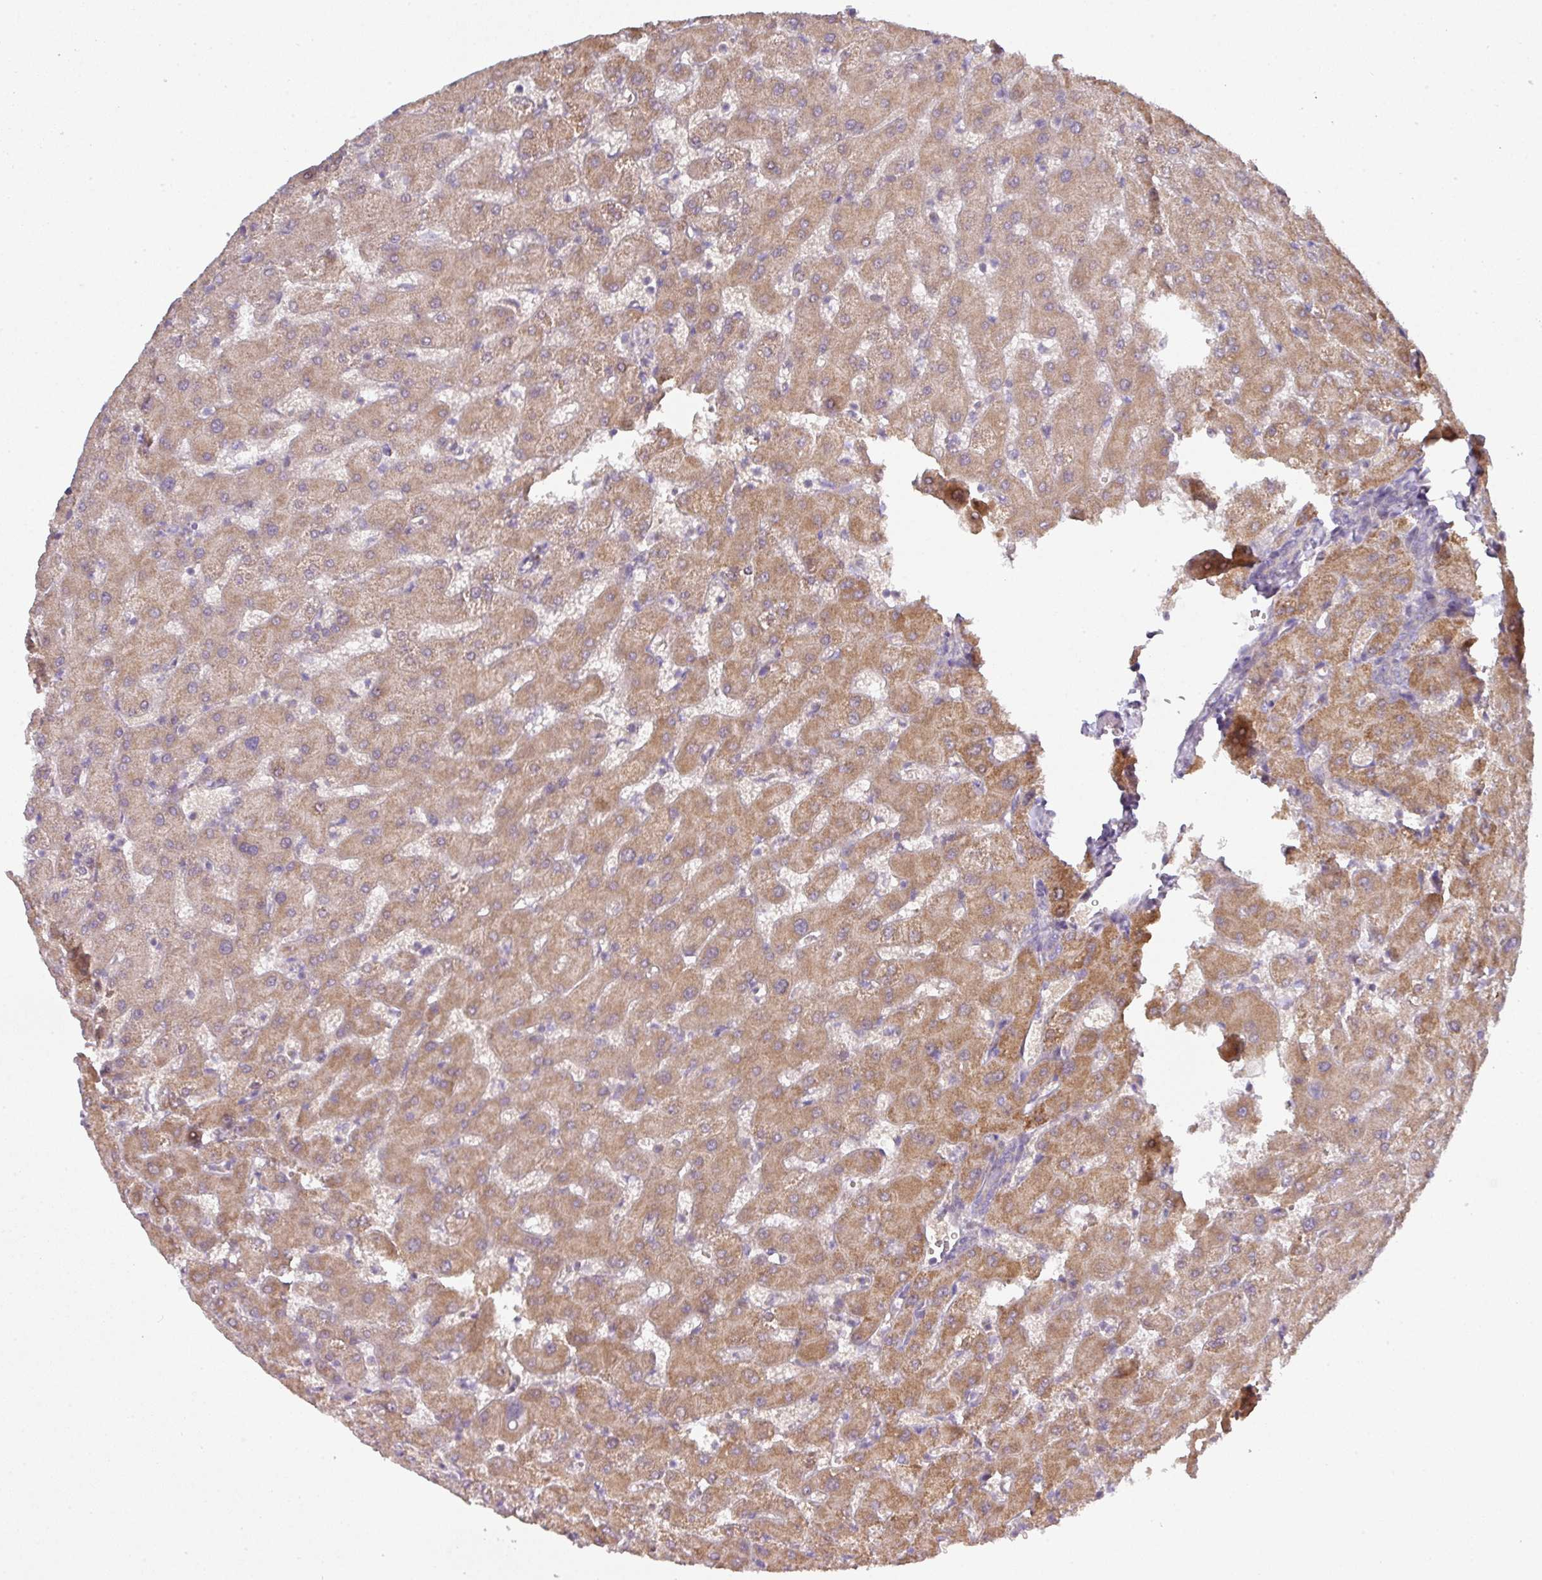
{"staining": {"intensity": "negative", "quantity": "none", "location": "none"}, "tissue": "liver", "cell_type": "Cholangiocytes", "image_type": "normal", "snomed": [{"axis": "morphology", "description": "Normal tissue, NOS"}, {"axis": "topography", "description": "Liver"}], "caption": "Protein analysis of benign liver displays no significant positivity in cholangiocytes. The staining was performed using DAB to visualize the protein expression in brown, while the nuclei were stained in blue with hematoxylin (Magnification: 20x).", "gene": "STK35", "patient": {"sex": "female", "age": 63}}